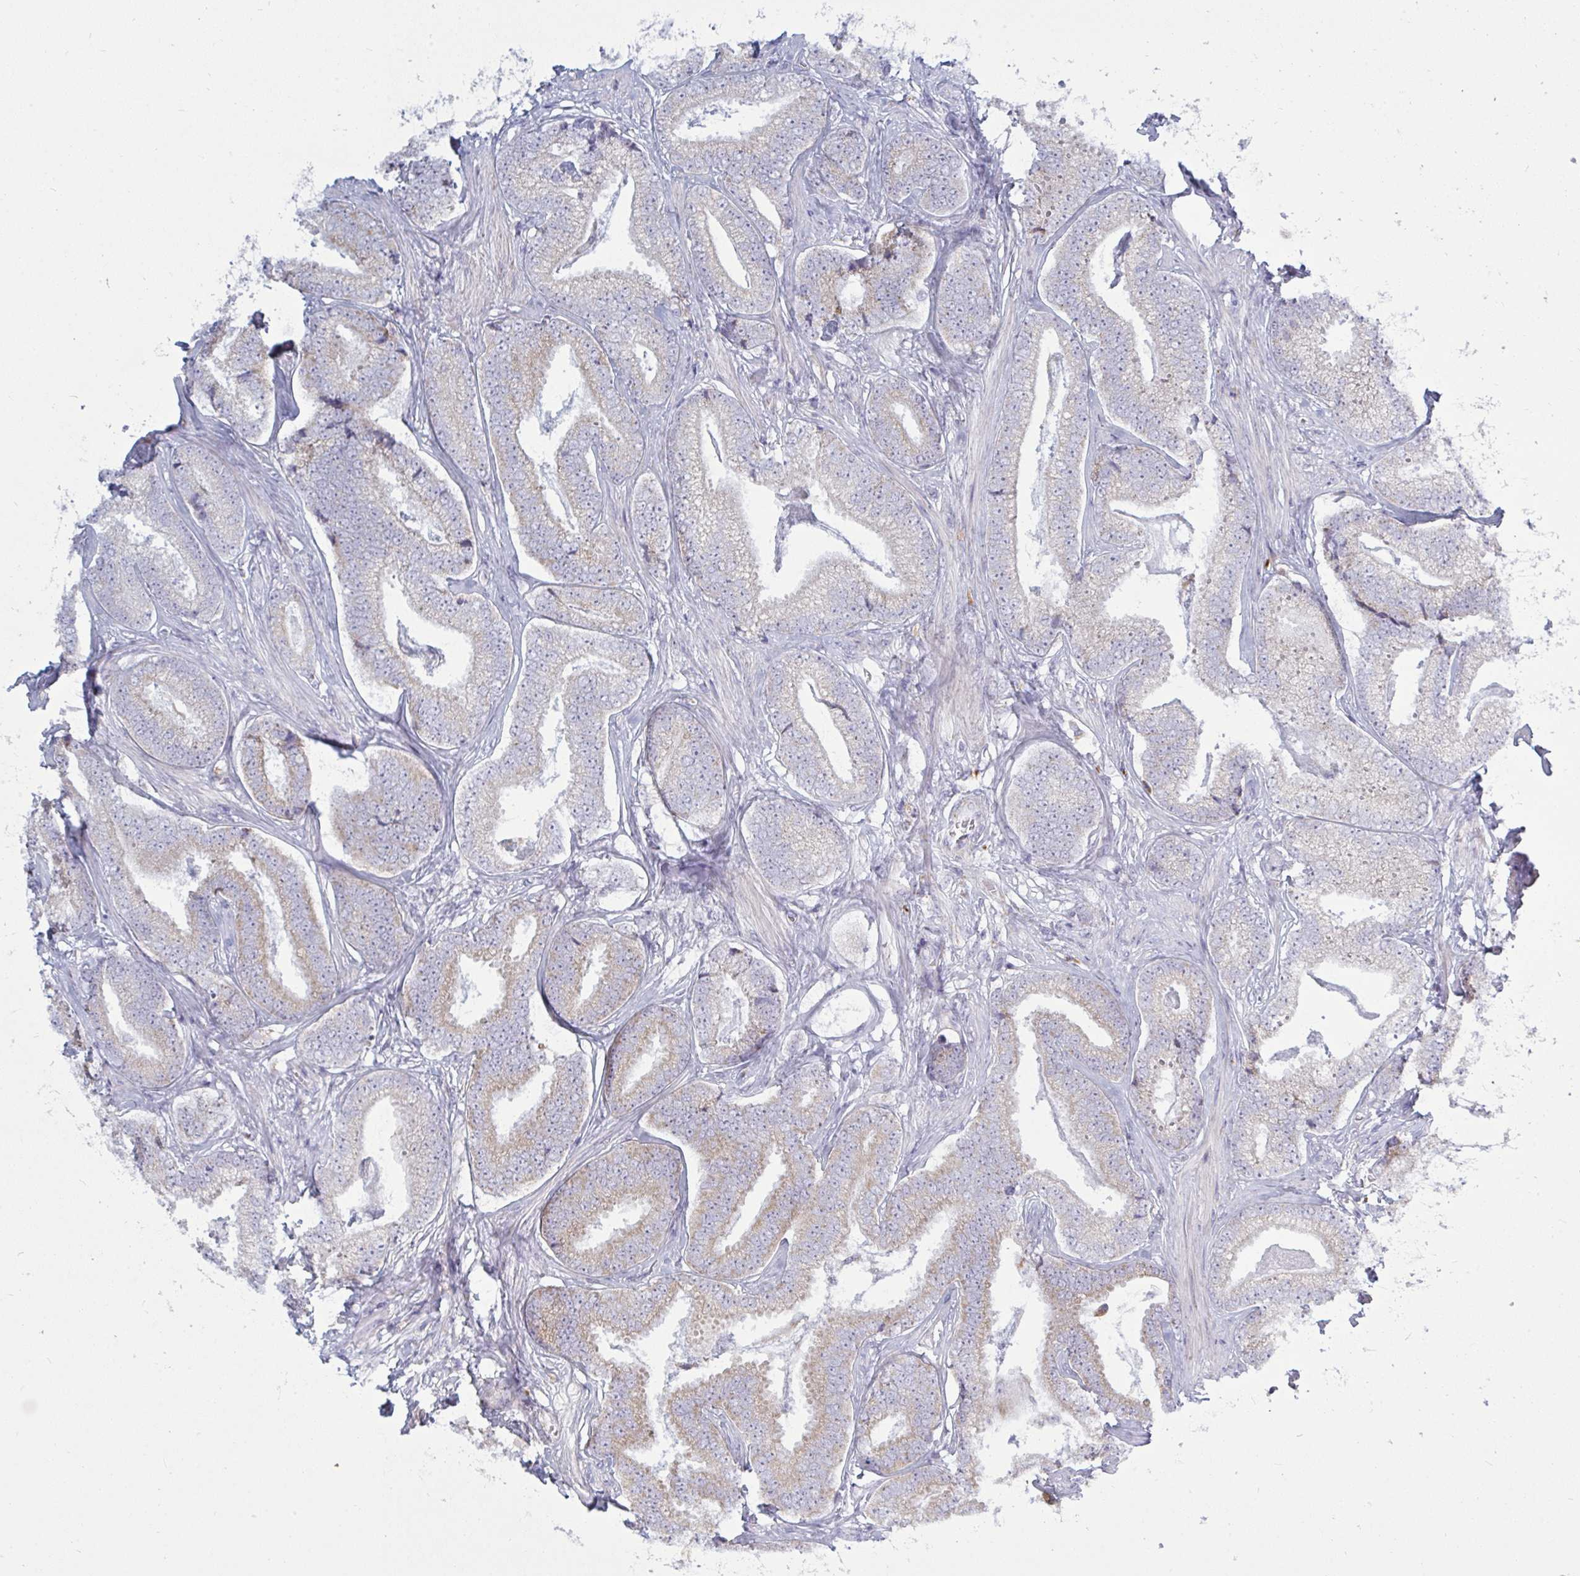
{"staining": {"intensity": "weak", "quantity": "<25%", "location": "cytoplasmic/membranous"}, "tissue": "prostate cancer", "cell_type": "Tumor cells", "image_type": "cancer", "snomed": [{"axis": "morphology", "description": "Adenocarcinoma, Low grade"}, {"axis": "topography", "description": "Prostate"}], "caption": "The micrograph exhibits no significant positivity in tumor cells of prostate cancer.", "gene": "ATG9A", "patient": {"sex": "male", "age": 63}}